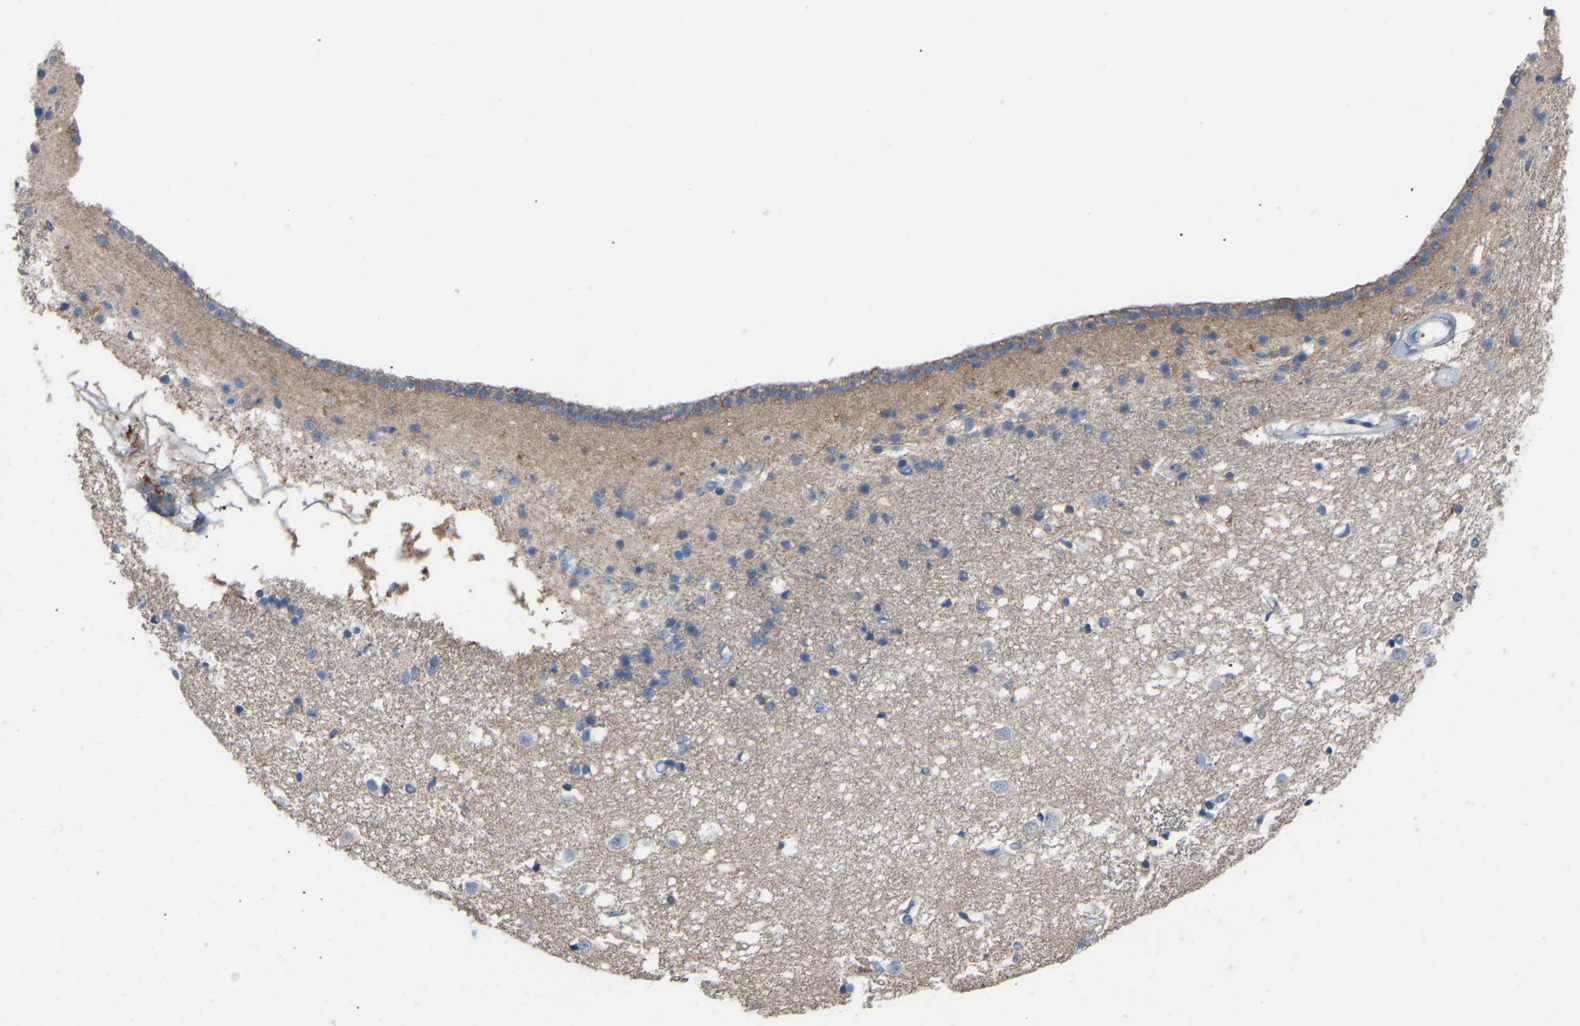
{"staining": {"intensity": "negative", "quantity": "none", "location": "none"}, "tissue": "caudate", "cell_type": "Glial cells", "image_type": "normal", "snomed": [{"axis": "morphology", "description": "Normal tissue, NOS"}, {"axis": "topography", "description": "Lateral ventricle wall"}], "caption": "DAB immunohistochemical staining of benign human caudate demonstrates no significant positivity in glial cells. (DAB (3,3'-diaminobenzidine) immunohistochemistry visualized using brightfield microscopy, high magnification).", "gene": "ZNF449", "patient": {"sex": "male", "age": 45}}